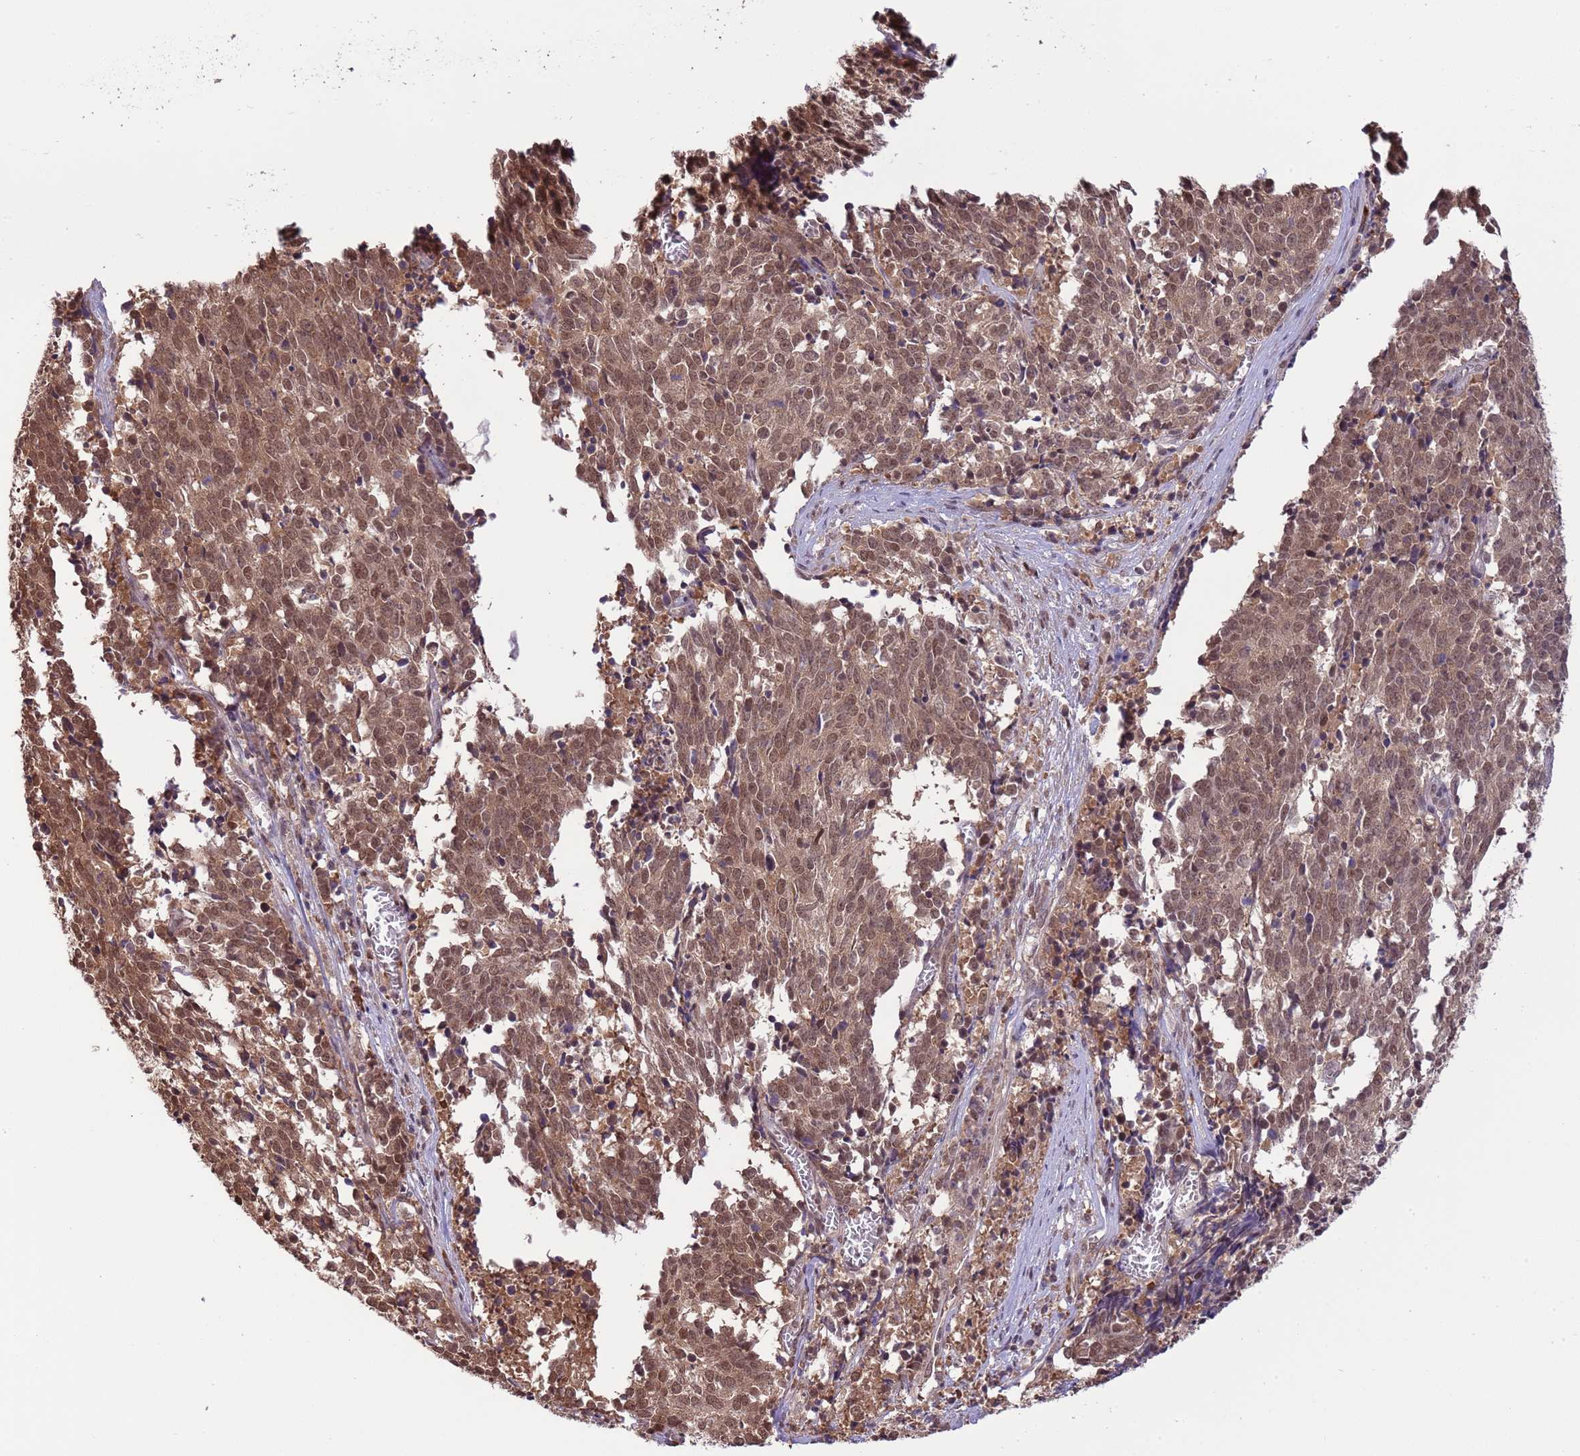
{"staining": {"intensity": "moderate", "quantity": ">75%", "location": "cytoplasmic/membranous,nuclear"}, "tissue": "cervical cancer", "cell_type": "Tumor cells", "image_type": "cancer", "snomed": [{"axis": "morphology", "description": "Squamous cell carcinoma, NOS"}, {"axis": "topography", "description": "Cervix"}], "caption": "The immunohistochemical stain labels moderate cytoplasmic/membranous and nuclear expression in tumor cells of cervical cancer (squamous cell carcinoma) tissue.", "gene": "AMIGO1", "patient": {"sex": "female", "age": 29}}